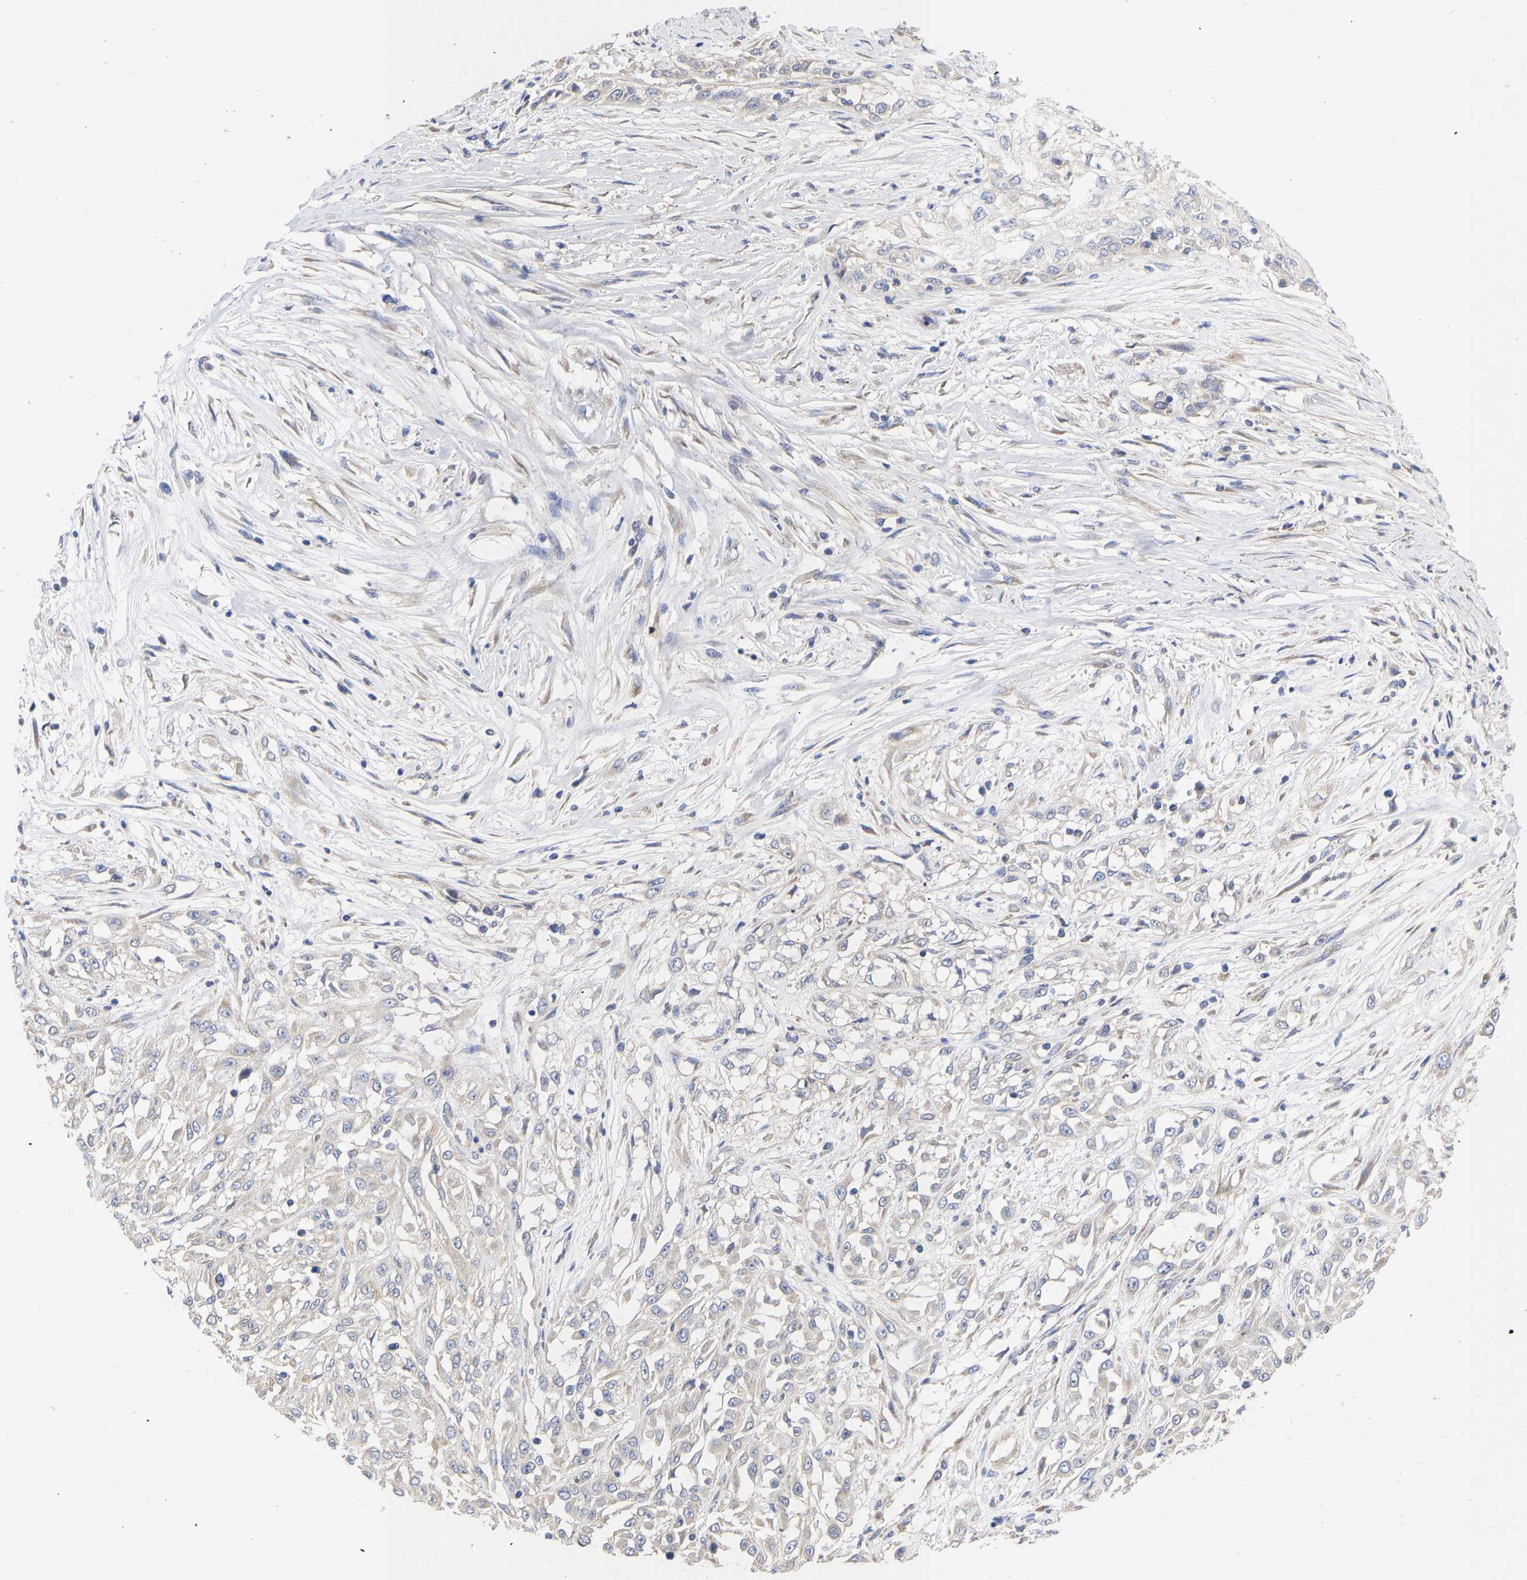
{"staining": {"intensity": "negative", "quantity": "none", "location": "none"}, "tissue": "skin cancer", "cell_type": "Tumor cells", "image_type": "cancer", "snomed": [{"axis": "morphology", "description": "Squamous cell carcinoma, NOS"}, {"axis": "morphology", "description": "Squamous cell carcinoma, metastatic, NOS"}, {"axis": "topography", "description": "Skin"}, {"axis": "topography", "description": "Lymph node"}], "caption": "High power microscopy image of an immunohistochemistry photomicrograph of skin cancer (metastatic squamous cell carcinoma), revealing no significant expression in tumor cells.", "gene": "MAP2K3", "patient": {"sex": "male", "age": 75}}